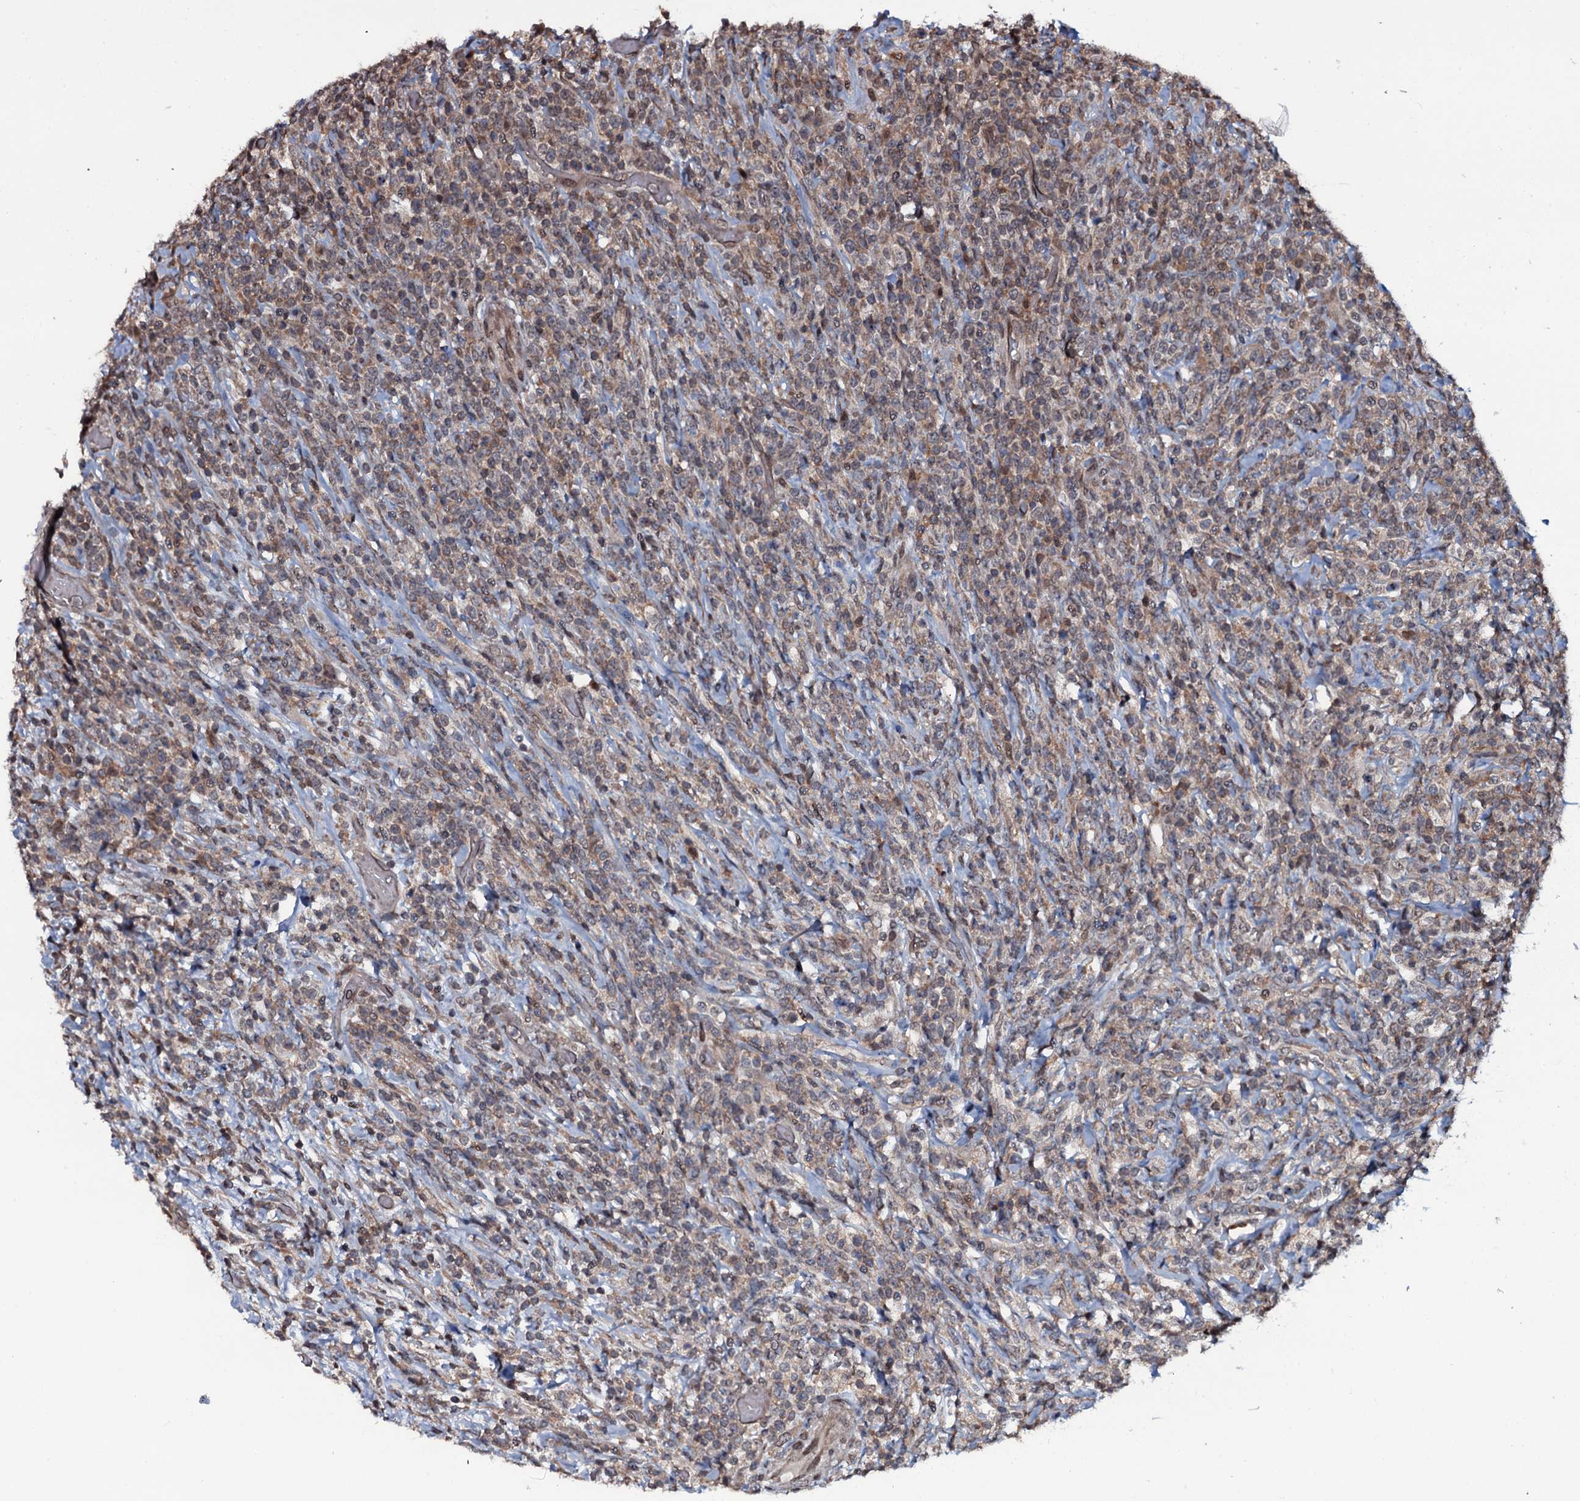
{"staining": {"intensity": "weak", "quantity": "25%-75%", "location": "cytoplasmic/membranous"}, "tissue": "lymphoma", "cell_type": "Tumor cells", "image_type": "cancer", "snomed": [{"axis": "morphology", "description": "Malignant lymphoma, non-Hodgkin's type, High grade"}, {"axis": "topography", "description": "Colon"}], "caption": "IHC of lymphoma demonstrates low levels of weak cytoplasmic/membranous positivity in approximately 25%-75% of tumor cells.", "gene": "HDDC3", "patient": {"sex": "female", "age": 53}}